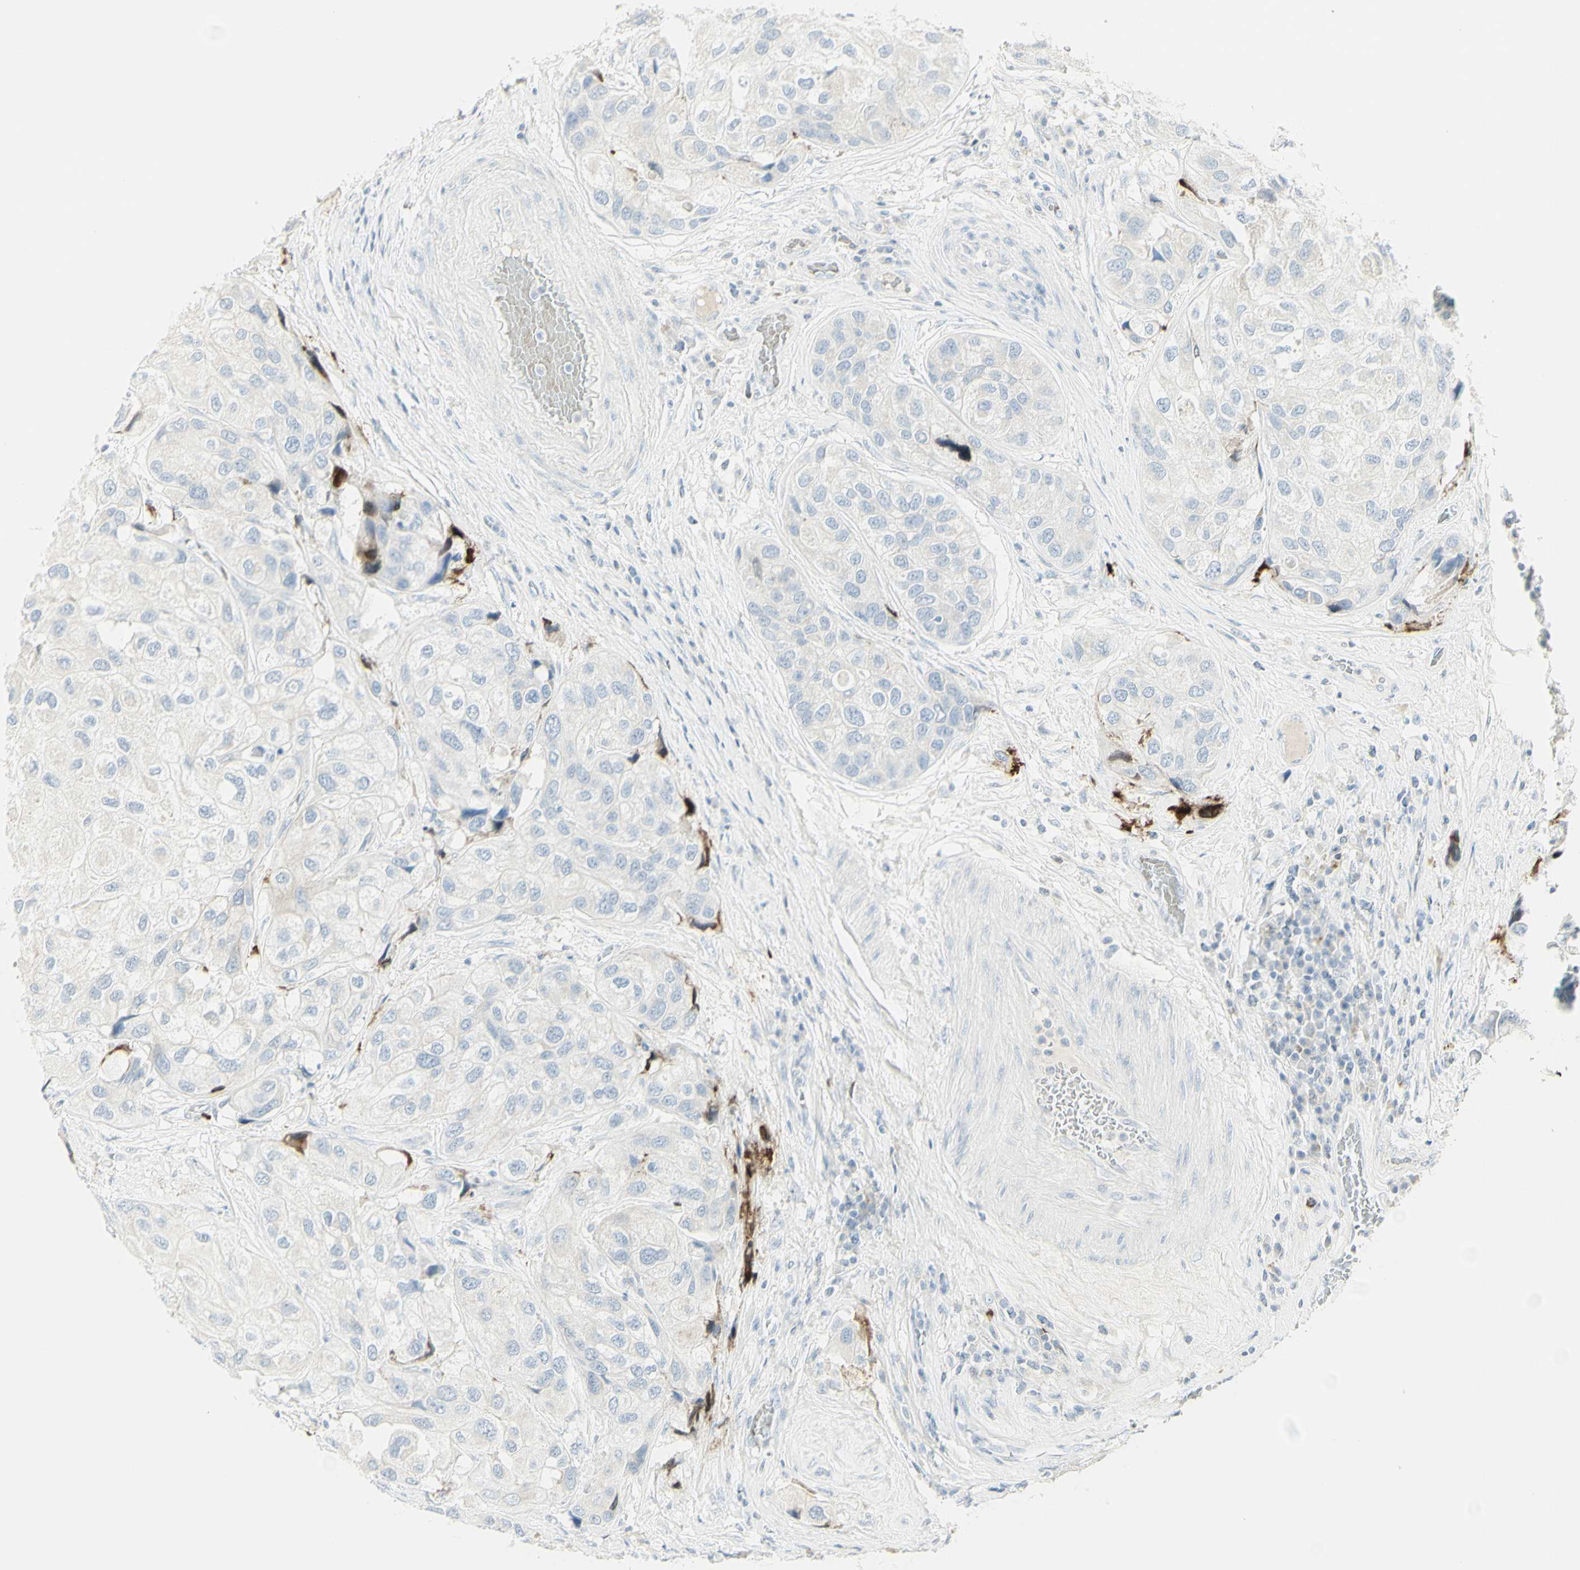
{"staining": {"intensity": "negative", "quantity": "none", "location": "none"}, "tissue": "urothelial cancer", "cell_type": "Tumor cells", "image_type": "cancer", "snomed": [{"axis": "morphology", "description": "Urothelial carcinoma, High grade"}, {"axis": "topography", "description": "Urinary bladder"}], "caption": "Immunohistochemistry photomicrograph of human urothelial carcinoma (high-grade) stained for a protein (brown), which displays no positivity in tumor cells.", "gene": "MDK", "patient": {"sex": "female", "age": 64}}